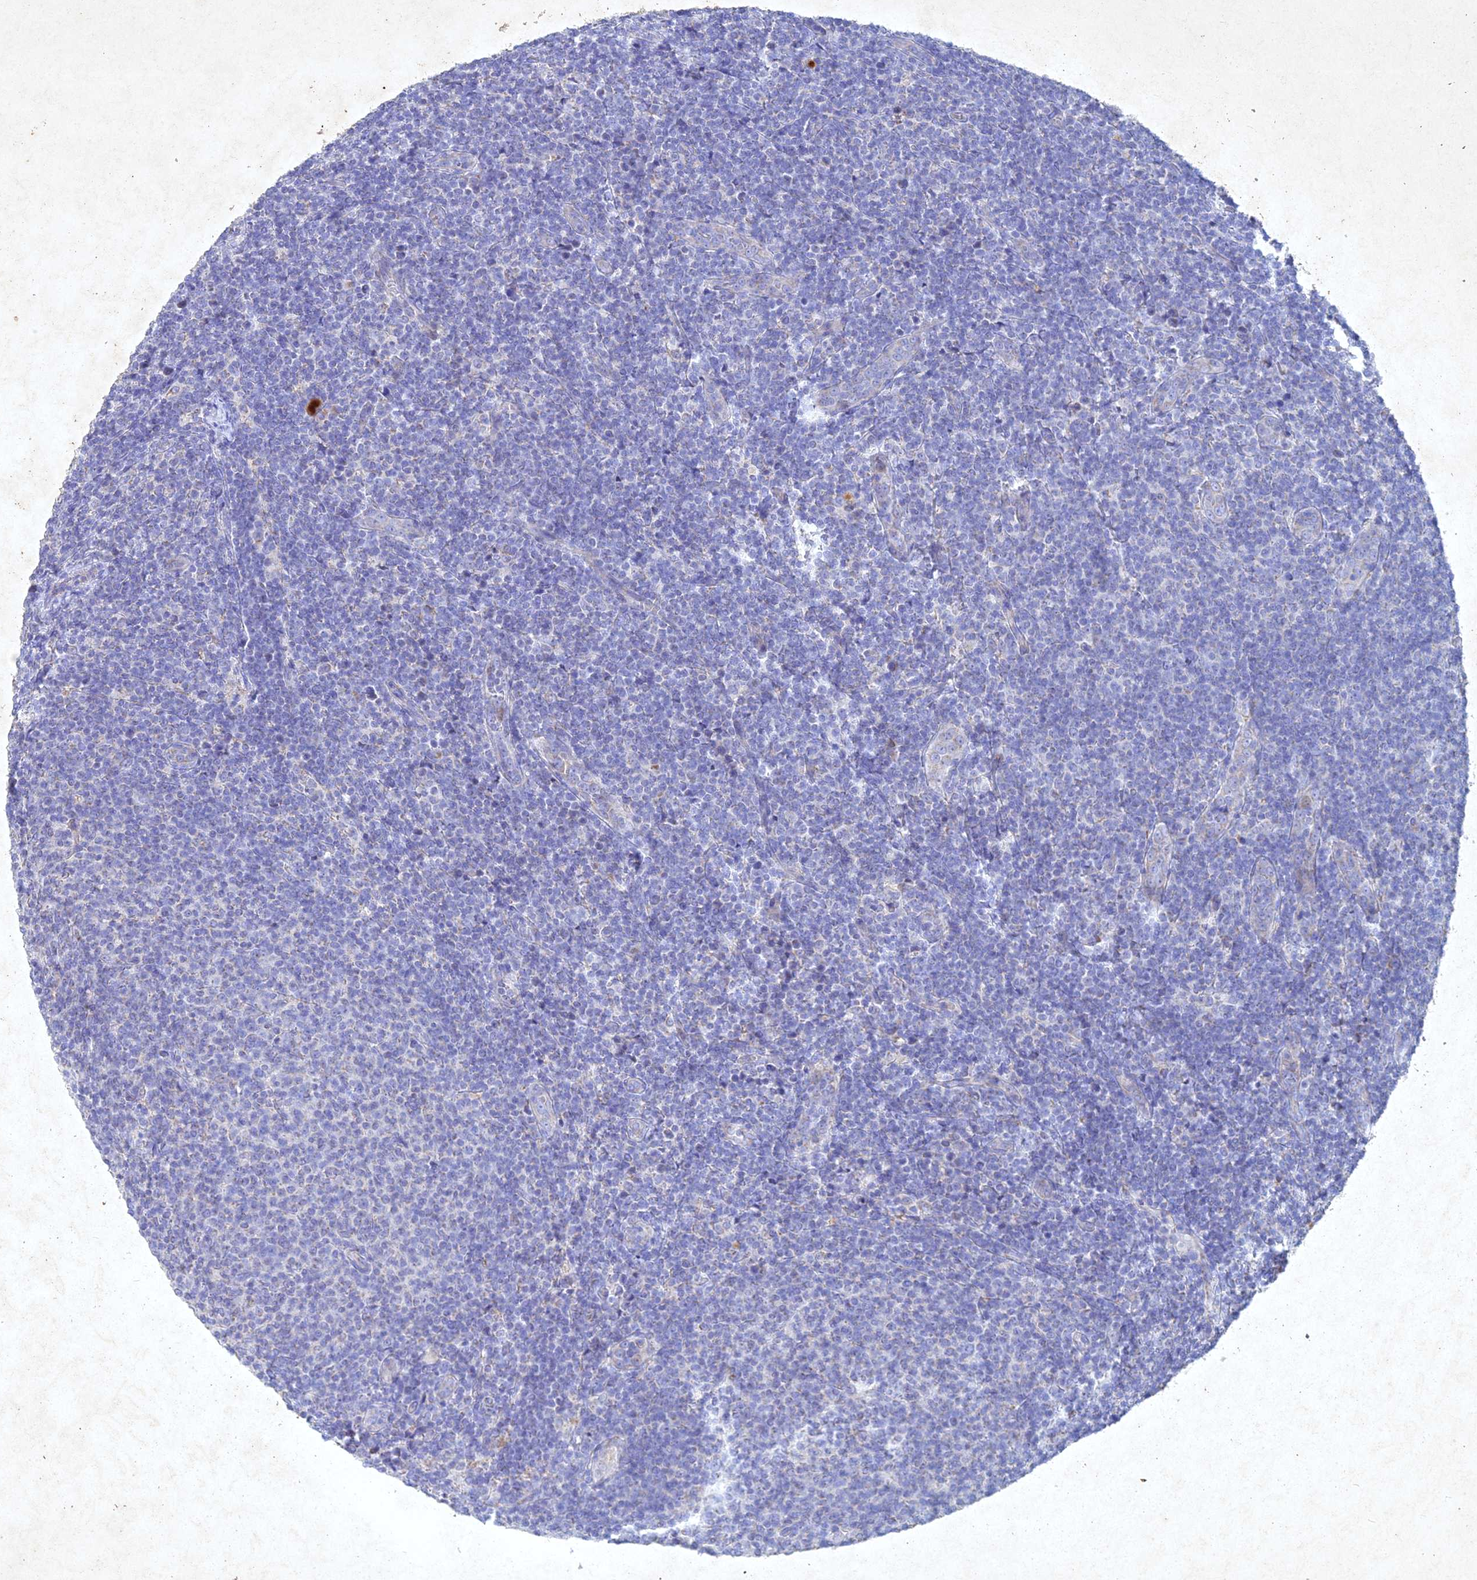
{"staining": {"intensity": "negative", "quantity": "none", "location": "none"}, "tissue": "lymphoma", "cell_type": "Tumor cells", "image_type": "cancer", "snomed": [{"axis": "morphology", "description": "Malignant lymphoma, non-Hodgkin's type, Low grade"}, {"axis": "topography", "description": "Lymph node"}], "caption": "The IHC micrograph has no significant staining in tumor cells of lymphoma tissue. (DAB (3,3'-diaminobenzidine) IHC visualized using brightfield microscopy, high magnification).", "gene": "NDUFV1", "patient": {"sex": "male", "age": 66}}